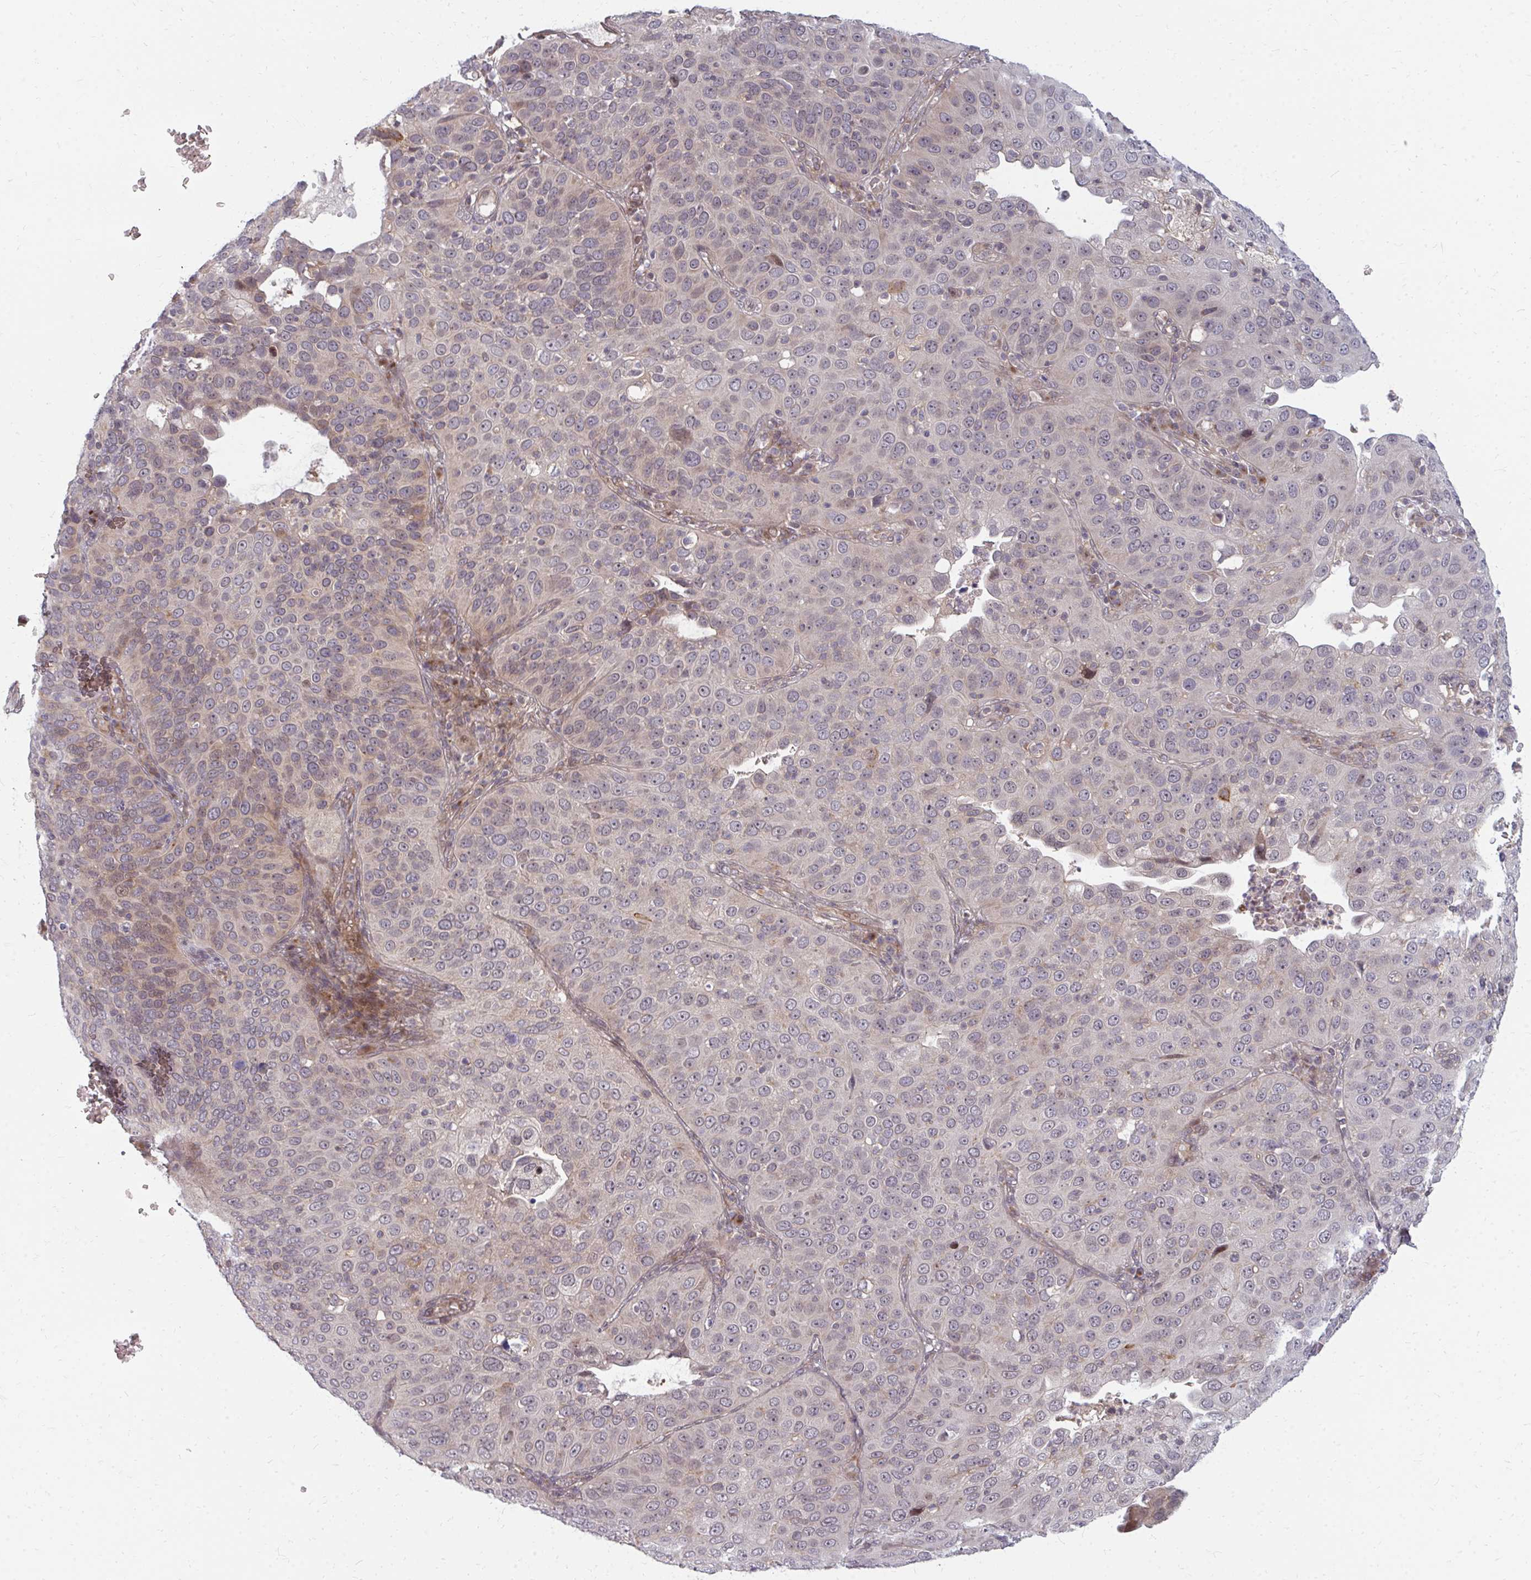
{"staining": {"intensity": "moderate", "quantity": "<25%", "location": "nuclear"}, "tissue": "cervical cancer", "cell_type": "Tumor cells", "image_type": "cancer", "snomed": [{"axis": "morphology", "description": "Squamous cell carcinoma, NOS"}, {"axis": "topography", "description": "Cervix"}], "caption": "High-power microscopy captured an immunohistochemistry histopathology image of squamous cell carcinoma (cervical), revealing moderate nuclear positivity in approximately <25% of tumor cells.", "gene": "ZNF285", "patient": {"sex": "female", "age": 36}}